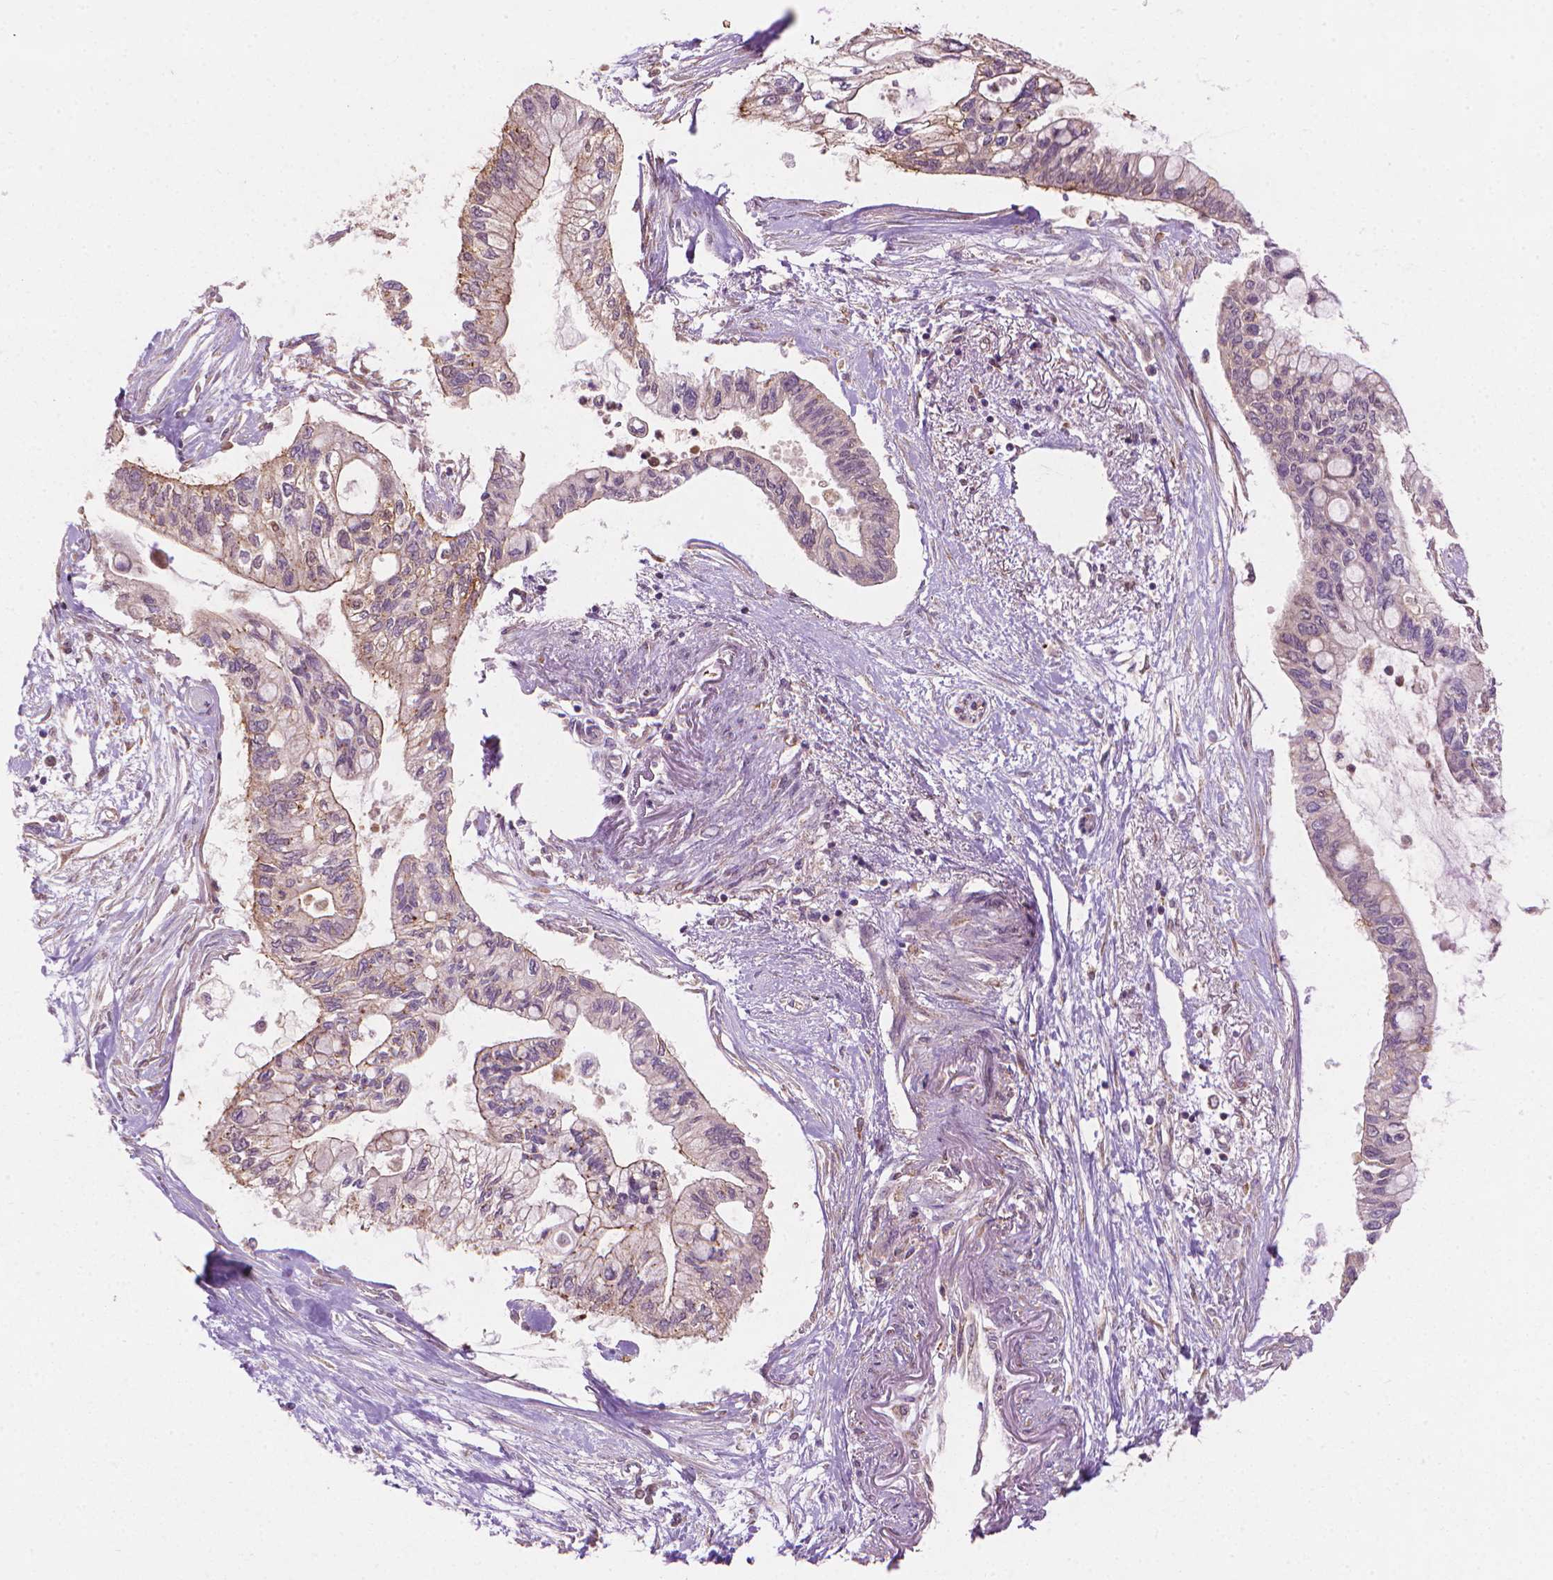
{"staining": {"intensity": "negative", "quantity": "none", "location": "none"}, "tissue": "pancreatic cancer", "cell_type": "Tumor cells", "image_type": "cancer", "snomed": [{"axis": "morphology", "description": "Adenocarcinoma, NOS"}, {"axis": "topography", "description": "Pancreas"}], "caption": "Histopathology image shows no protein positivity in tumor cells of pancreatic cancer (adenocarcinoma) tissue.", "gene": "VARS2", "patient": {"sex": "female", "age": 77}}